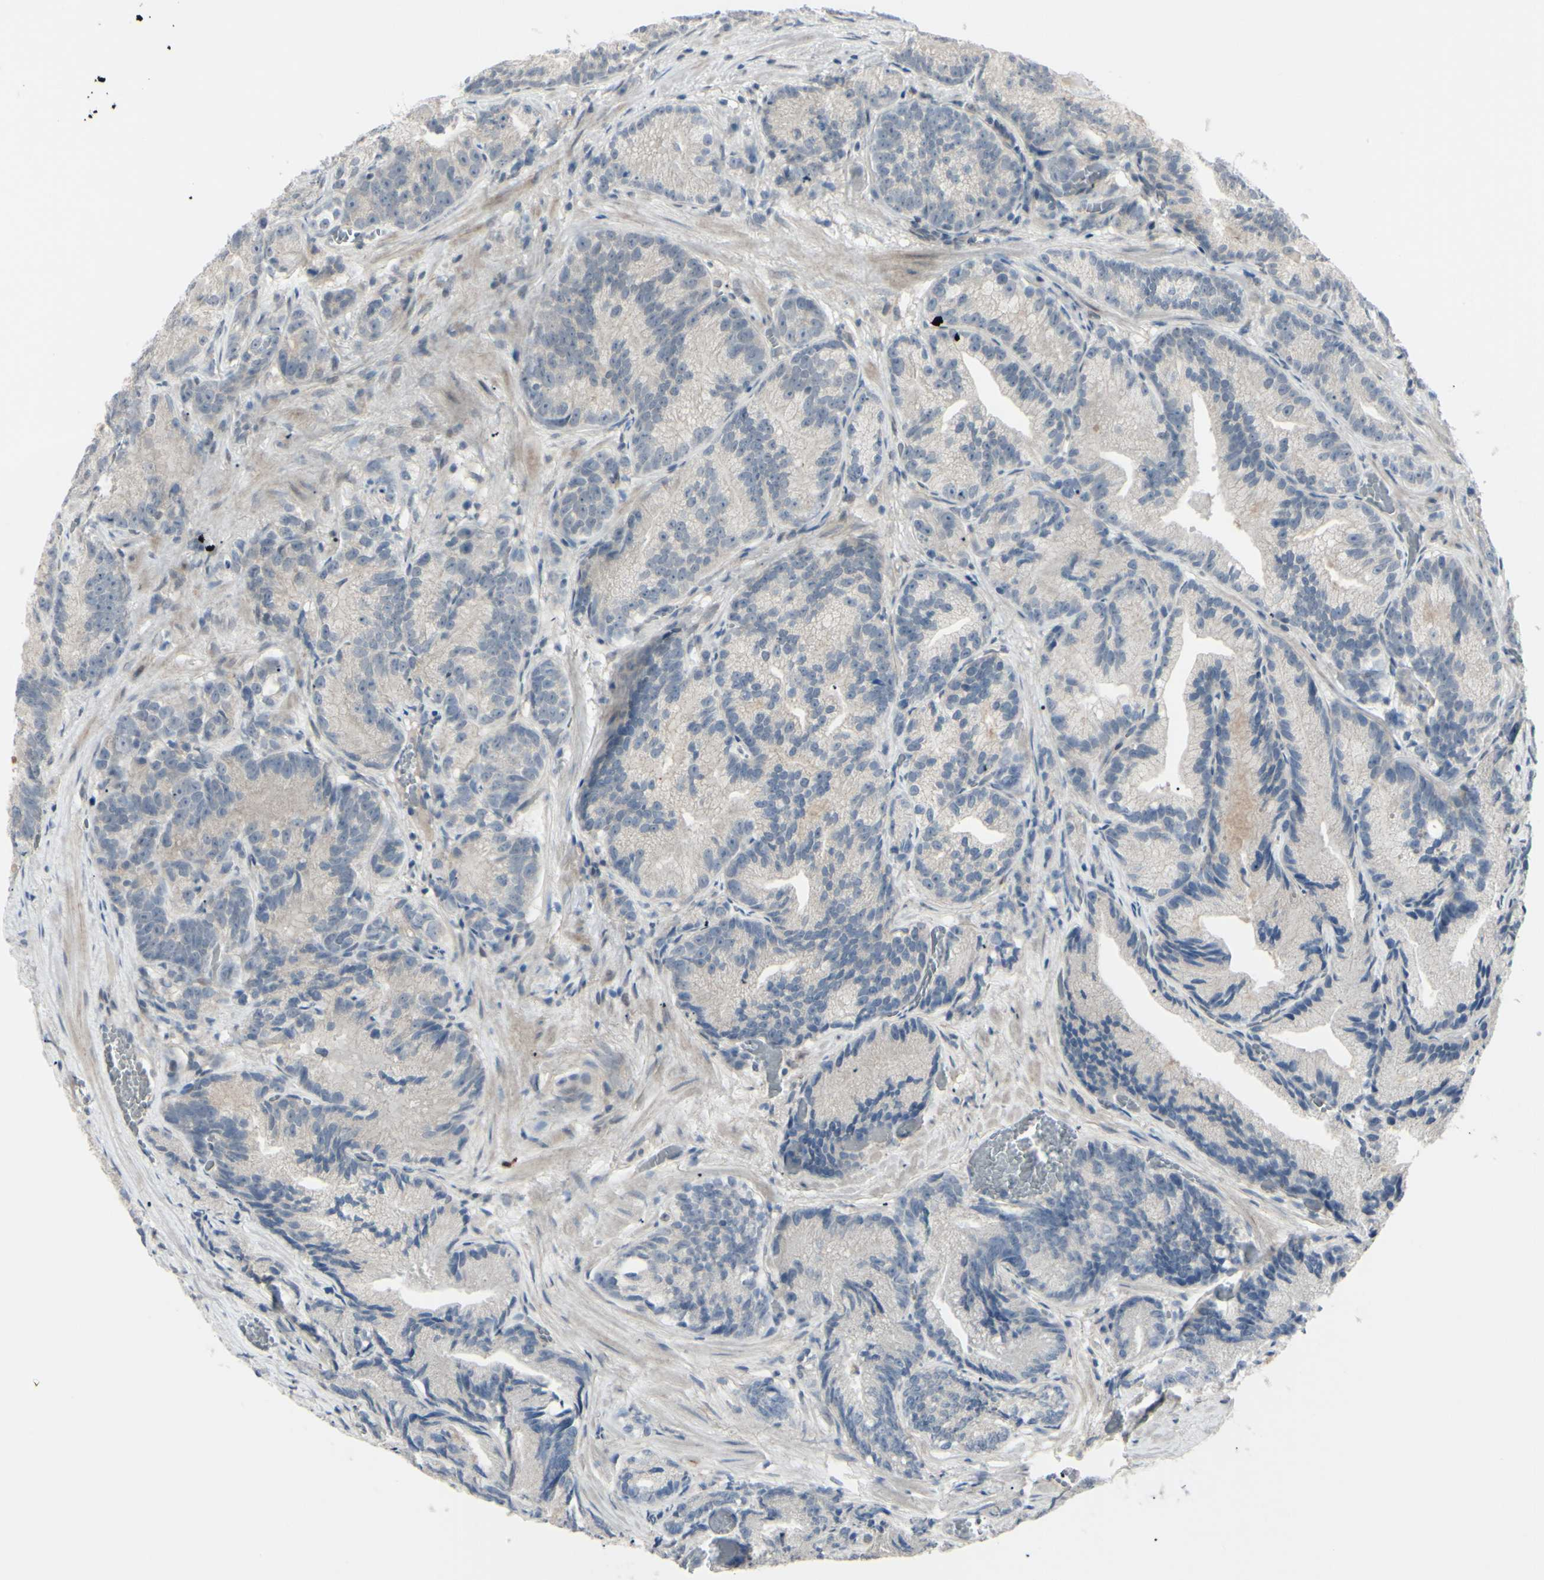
{"staining": {"intensity": "weak", "quantity": "<25%", "location": "cytoplasmic/membranous"}, "tissue": "prostate cancer", "cell_type": "Tumor cells", "image_type": "cancer", "snomed": [{"axis": "morphology", "description": "Adenocarcinoma, Low grade"}, {"axis": "topography", "description": "Prostate"}], "caption": "High power microscopy photomicrograph of an IHC image of prostate cancer (low-grade adenocarcinoma), revealing no significant positivity in tumor cells.", "gene": "ETNK1", "patient": {"sex": "male", "age": 89}}